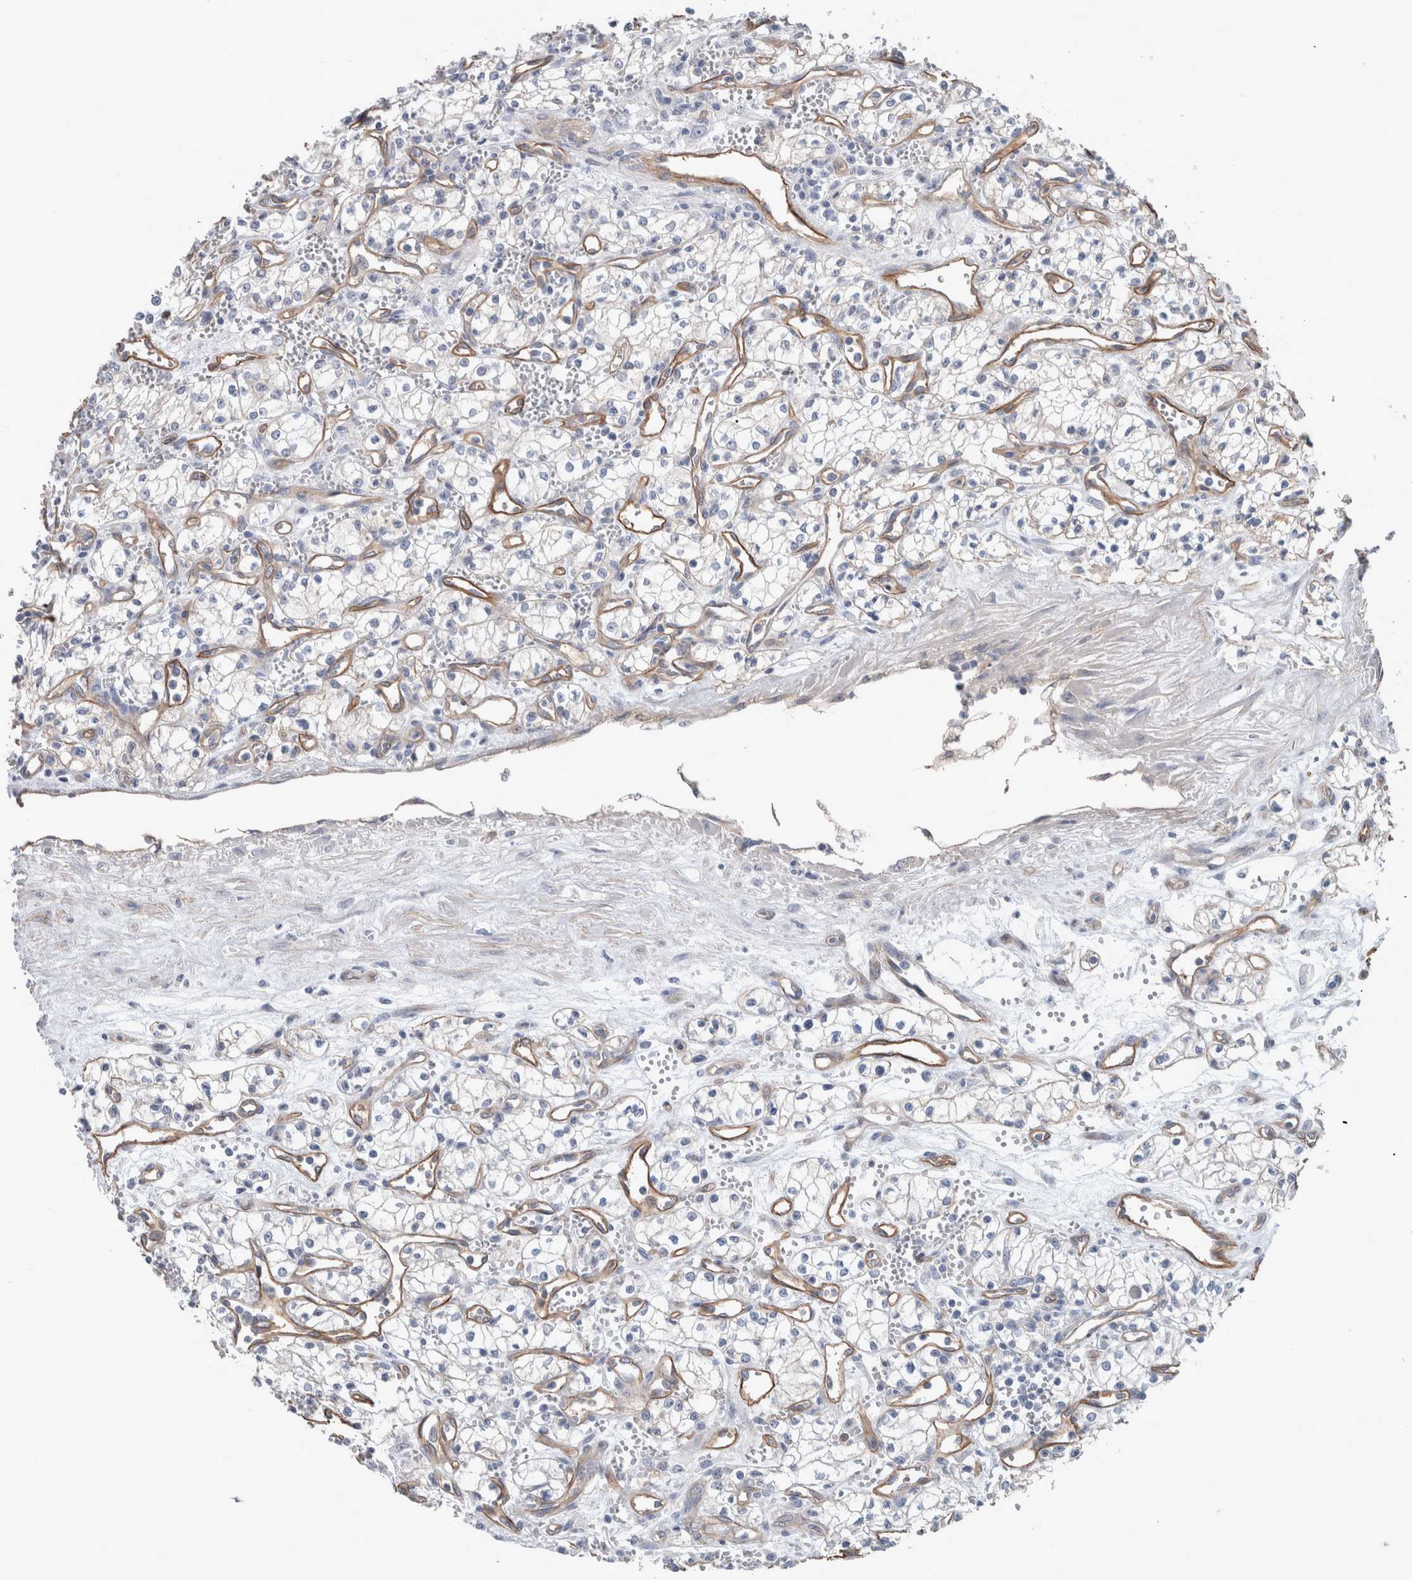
{"staining": {"intensity": "negative", "quantity": "none", "location": "none"}, "tissue": "renal cancer", "cell_type": "Tumor cells", "image_type": "cancer", "snomed": [{"axis": "morphology", "description": "Adenocarcinoma, NOS"}, {"axis": "topography", "description": "Kidney"}], "caption": "A micrograph of human renal adenocarcinoma is negative for staining in tumor cells.", "gene": "BCAM", "patient": {"sex": "male", "age": 59}}